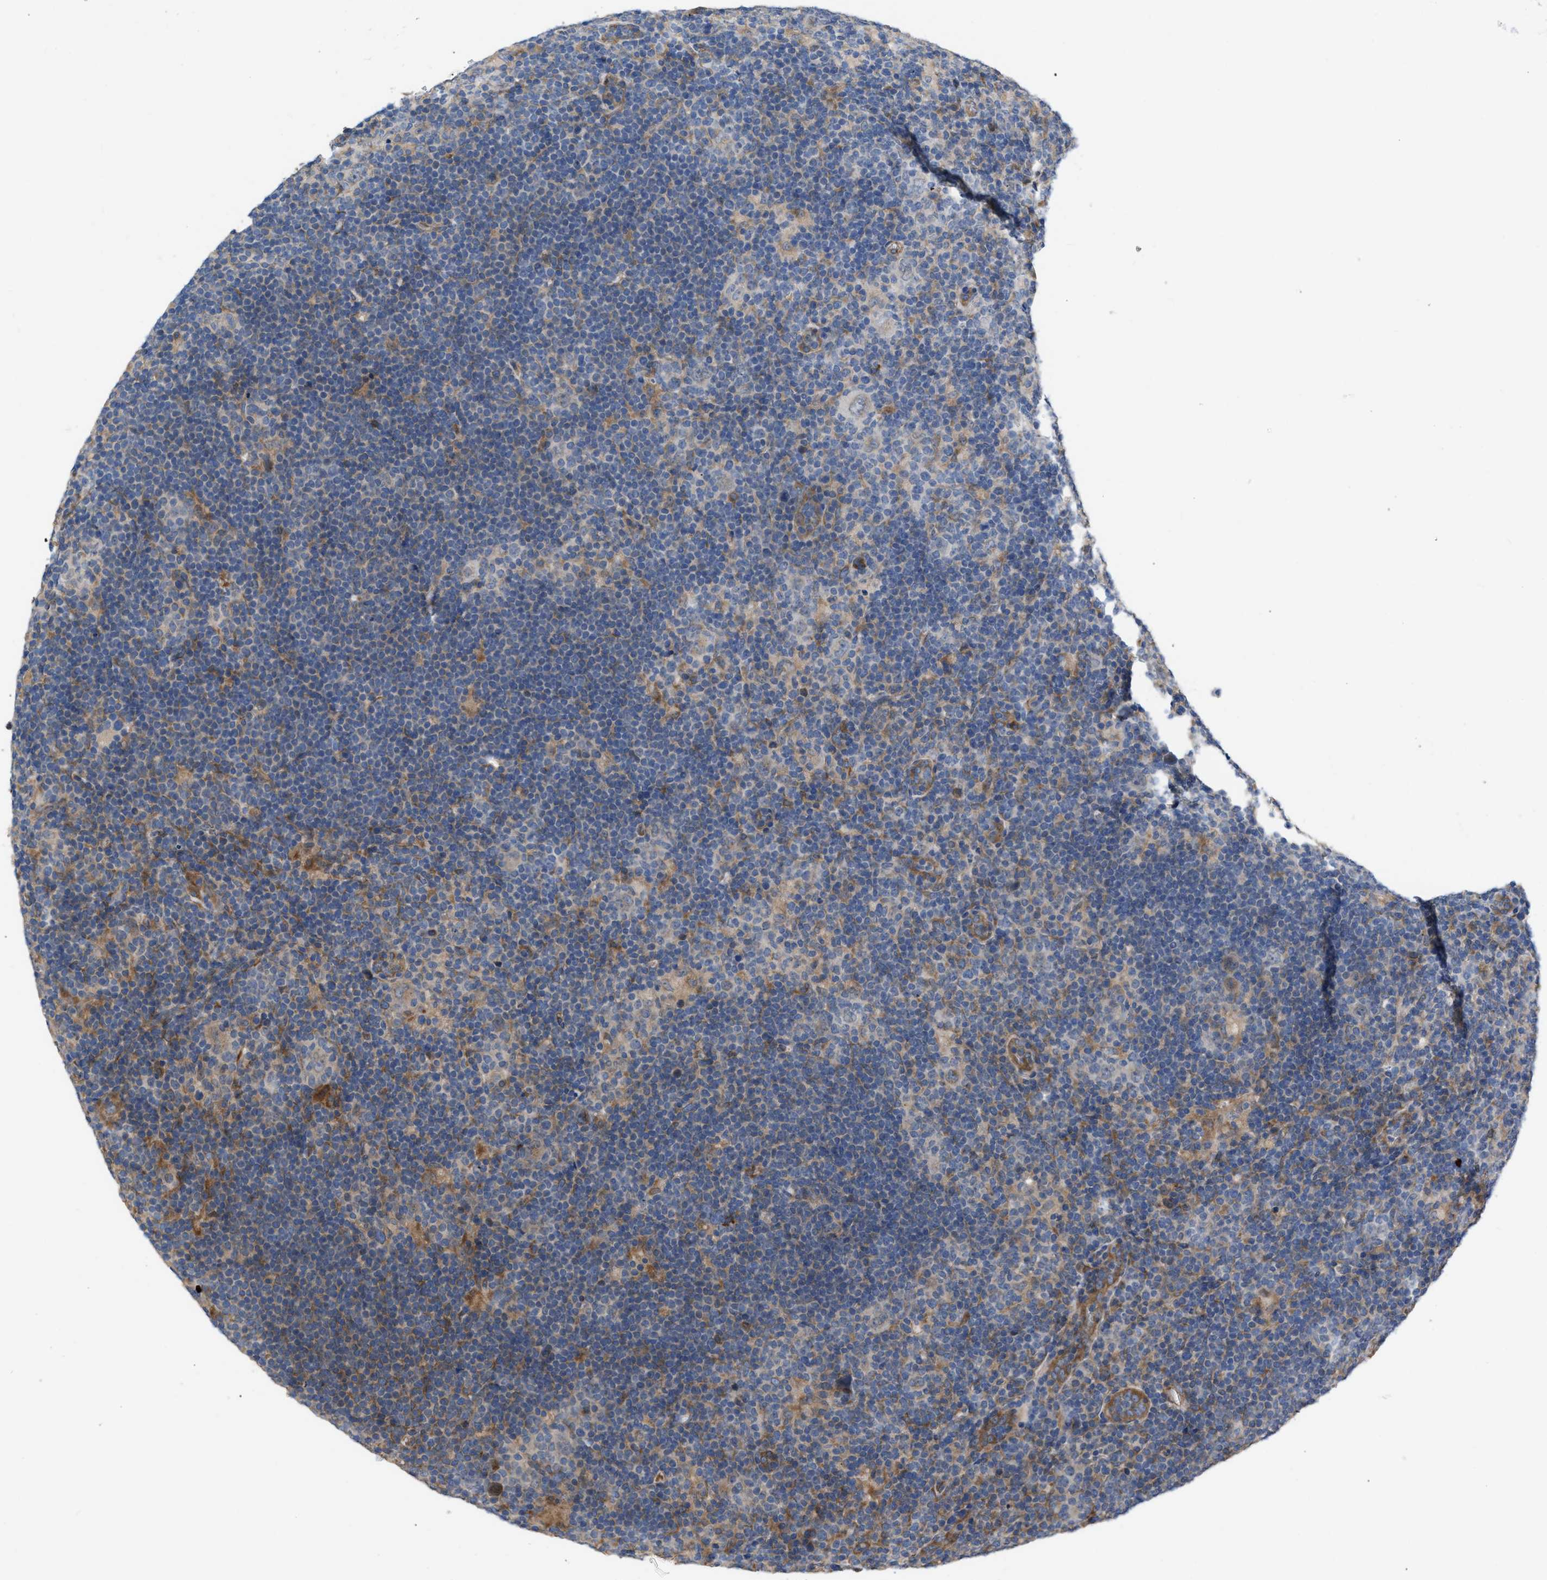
{"staining": {"intensity": "weak", "quantity": "<25%", "location": "cytoplasmic/membranous"}, "tissue": "lymphoma", "cell_type": "Tumor cells", "image_type": "cancer", "snomed": [{"axis": "morphology", "description": "Hodgkin's disease, NOS"}, {"axis": "topography", "description": "Lymph node"}], "caption": "High magnification brightfield microscopy of Hodgkin's disease stained with DAB (brown) and counterstained with hematoxylin (blue): tumor cells show no significant expression. Nuclei are stained in blue.", "gene": "SLC4A11", "patient": {"sex": "female", "age": 57}}